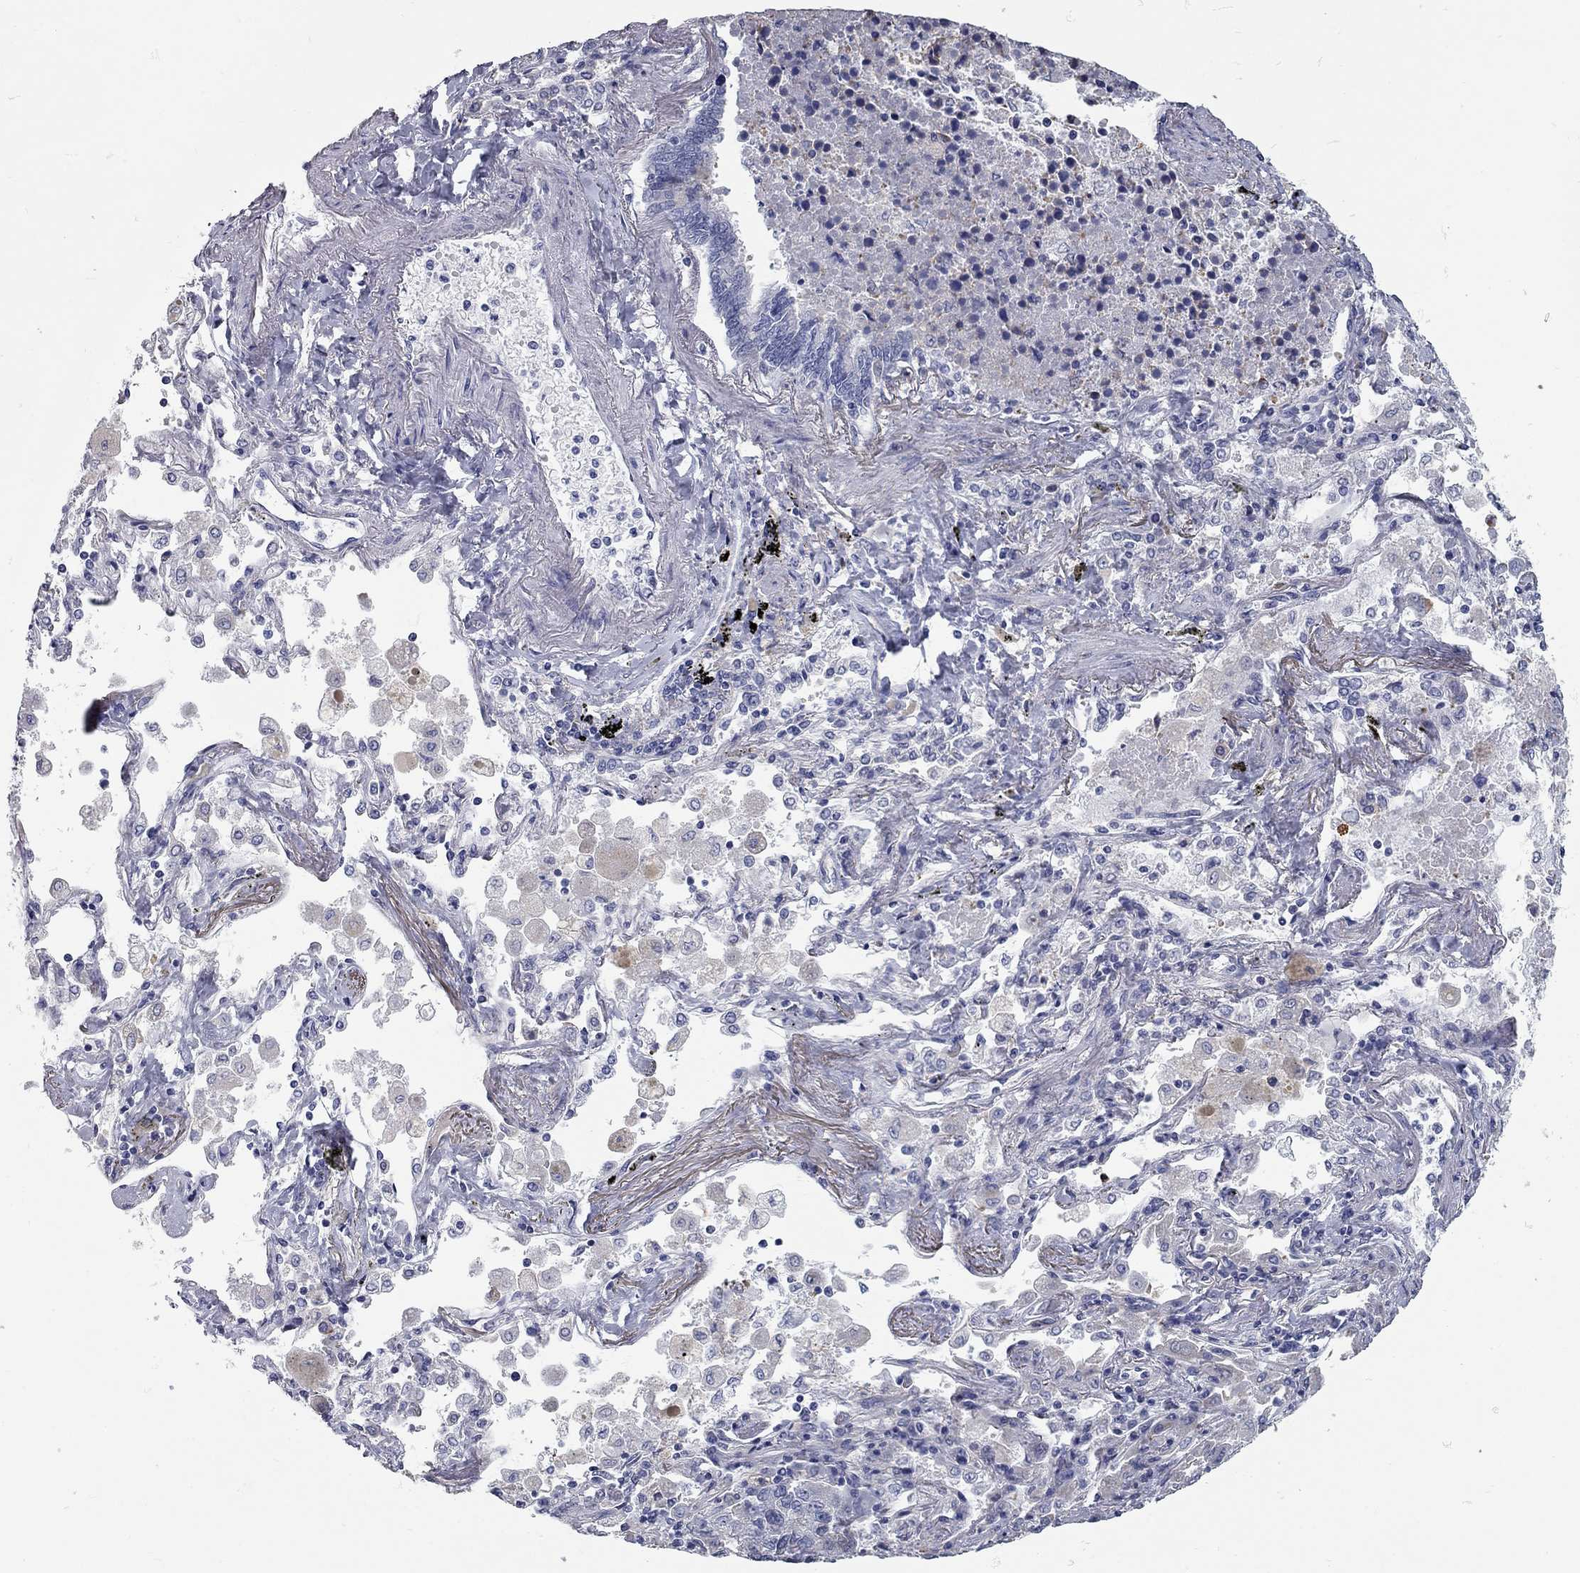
{"staining": {"intensity": "negative", "quantity": "none", "location": "none"}, "tissue": "lung cancer", "cell_type": "Tumor cells", "image_type": "cancer", "snomed": [{"axis": "morphology", "description": "Adenocarcinoma, NOS"}, {"axis": "topography", "description": "Lung"}], "caption": "Lung adenocarcinoma was stained to show a protein in brown. There is no significant expression in tumor cells. (Brightfield microscopy of DAB (3,3'-diaminobenzidine) immunohistochemistry (IHC) at high magnification).", "gene": "XAGE2", "patient": {"sex": "male", "age": 49}}